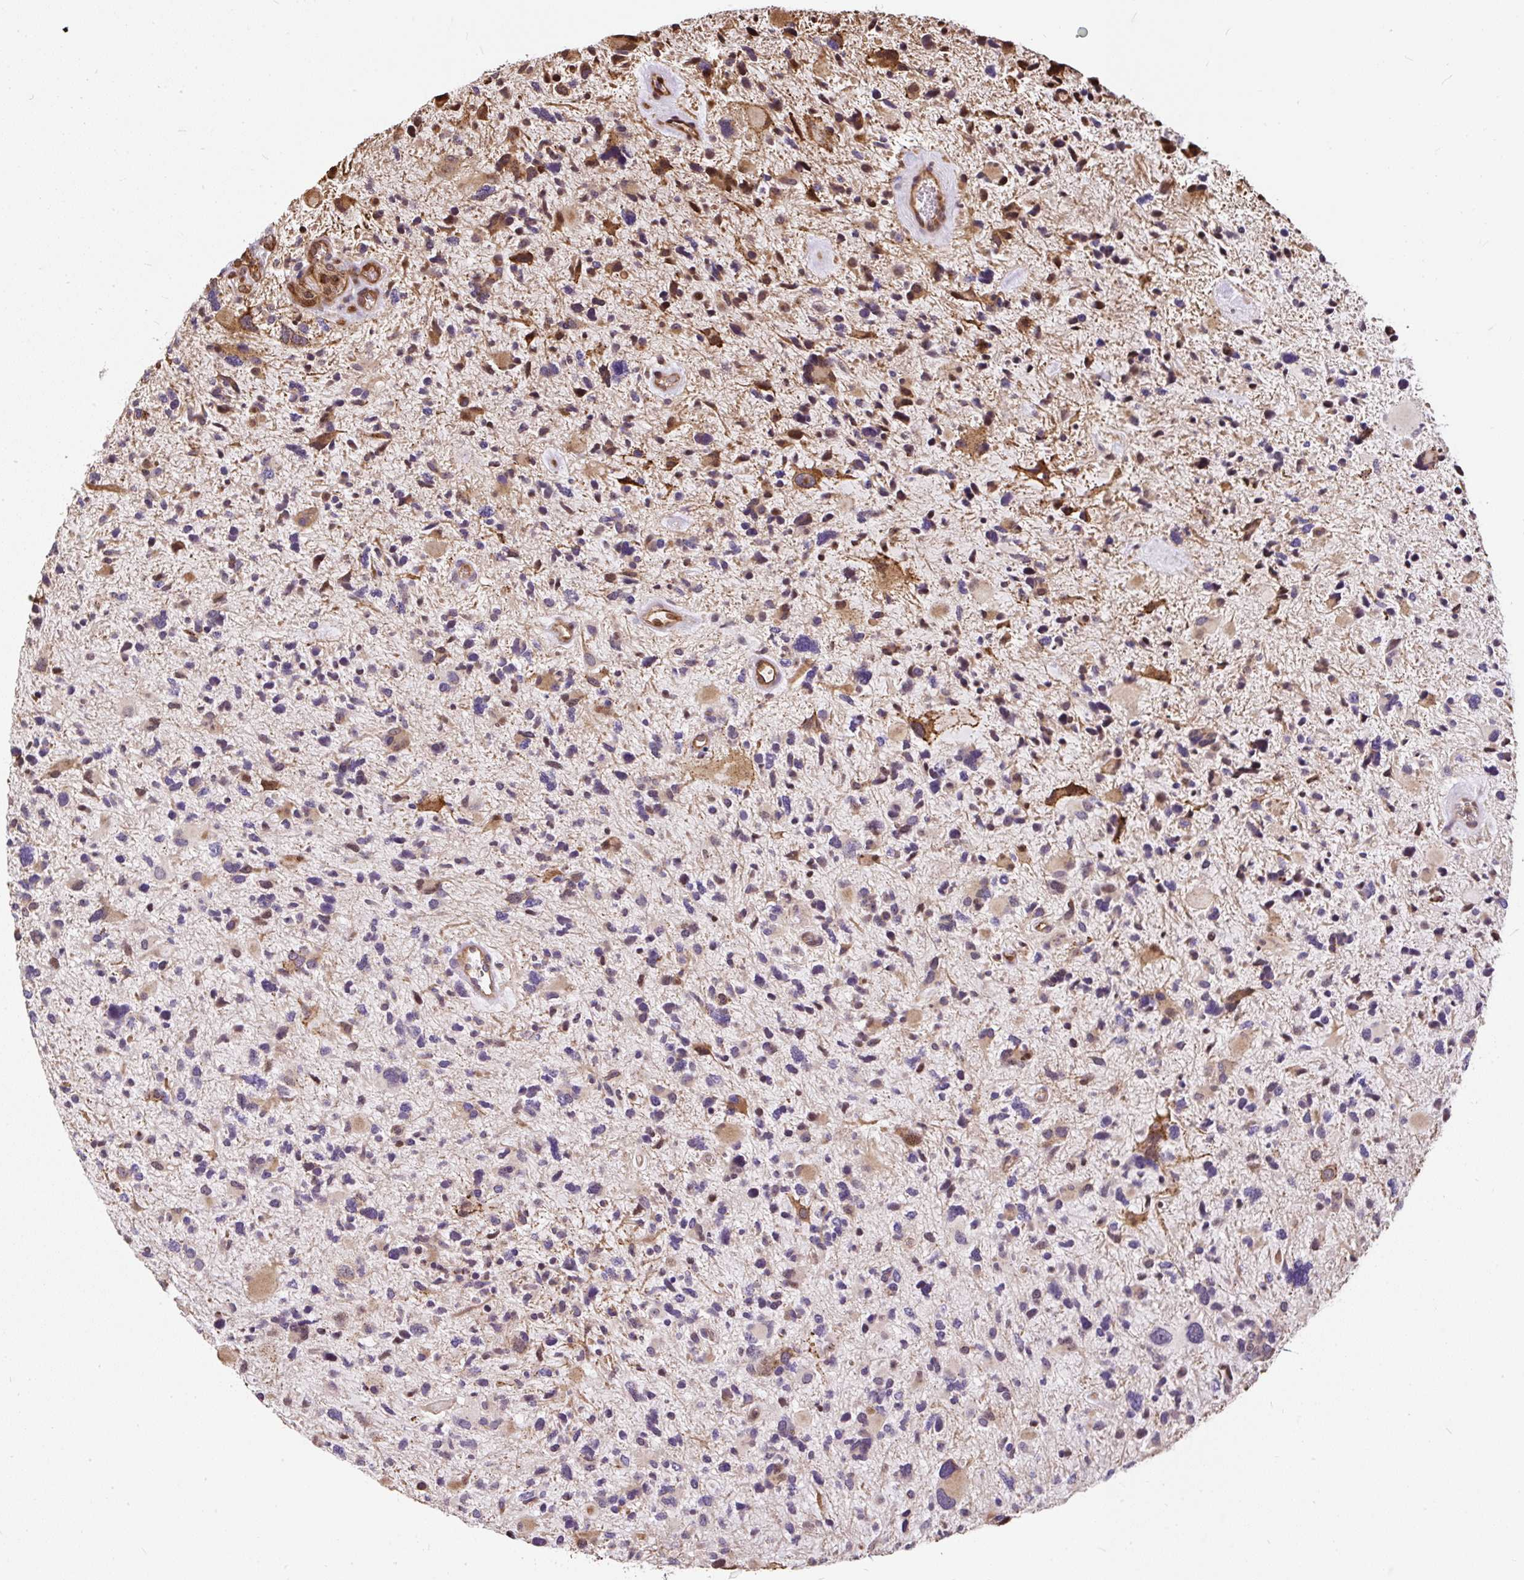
{"staining": {"intensity": "moderate", "quantity": "<25%", "location": "cytoplasmic/membranous"}, "tissue": "glioma", "cell_type": "Tumor cells", "image_type": "cancer", "snomed": [{"axis": "morphology", "description": "Glioma, malignant, High grade"}, {"axis": "topography", "description": "Brain"}], "caption": "Moderate cytoplasmic/membranous positivity for a protein is appreciated in approximately <25% of tumor cells of malignant high-grade glioma using IHC.", "gene": "PUS7L", "patient": {"sex": "female", "age": 11}}